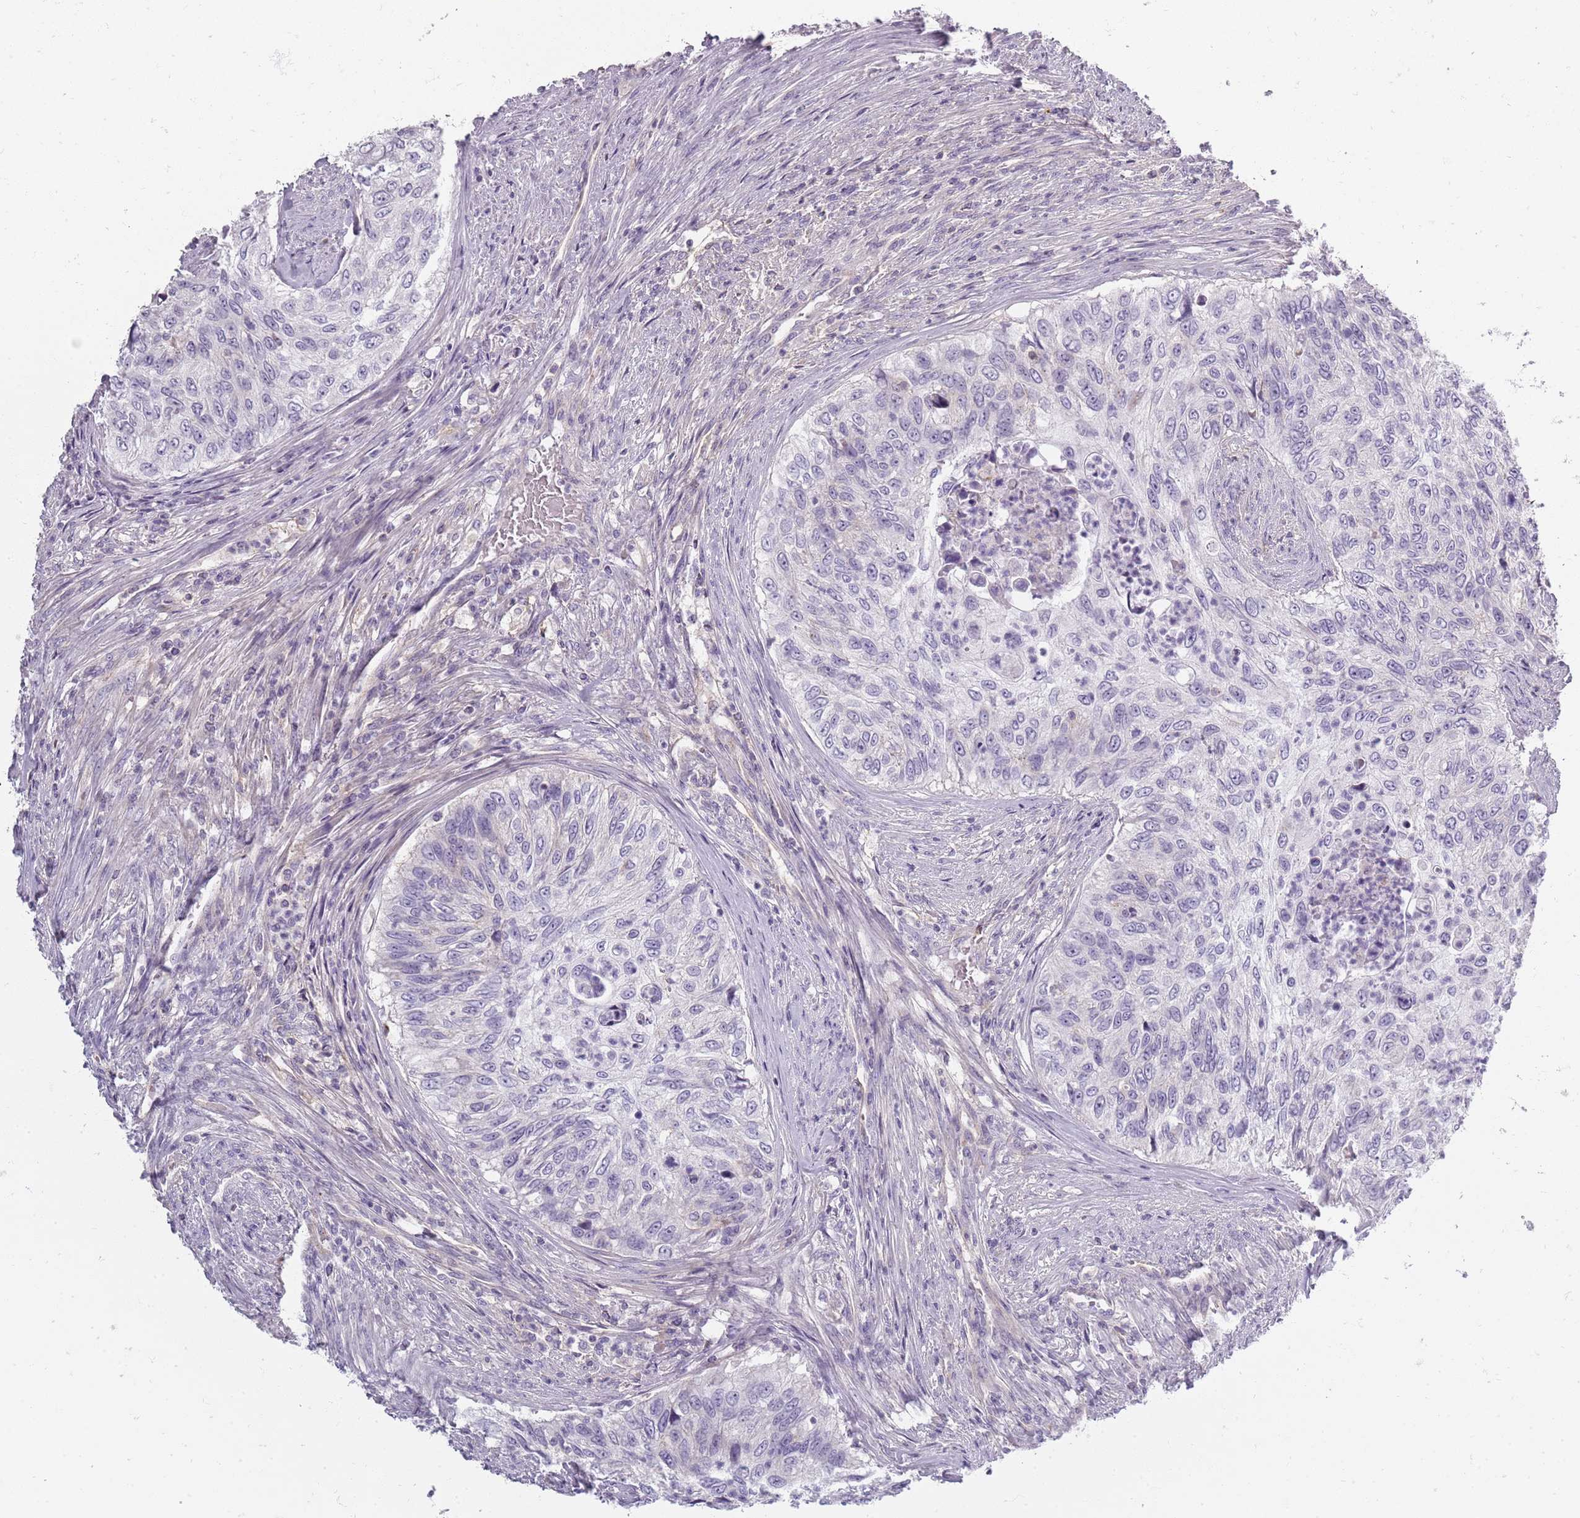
{"staining": {"intensity": "negative", "quantity": "none", "location": "none"}, "tissue": "urothelial cancer", "cell_type": "Tumor cells", "image_type": "cancer", "snomed": [{"axis": "morphology", "description": "Urothelial carcinoma, High grade"}, {"axis": "topography", "description": "Urinary bladder"}], "caption": "IHC image of human urothelial cancer stained for a protein (brown), which exhibits no positivity in tumor cells.", "gene": "SYNGR3", "patient": {"sex": "female", "age": 60}}